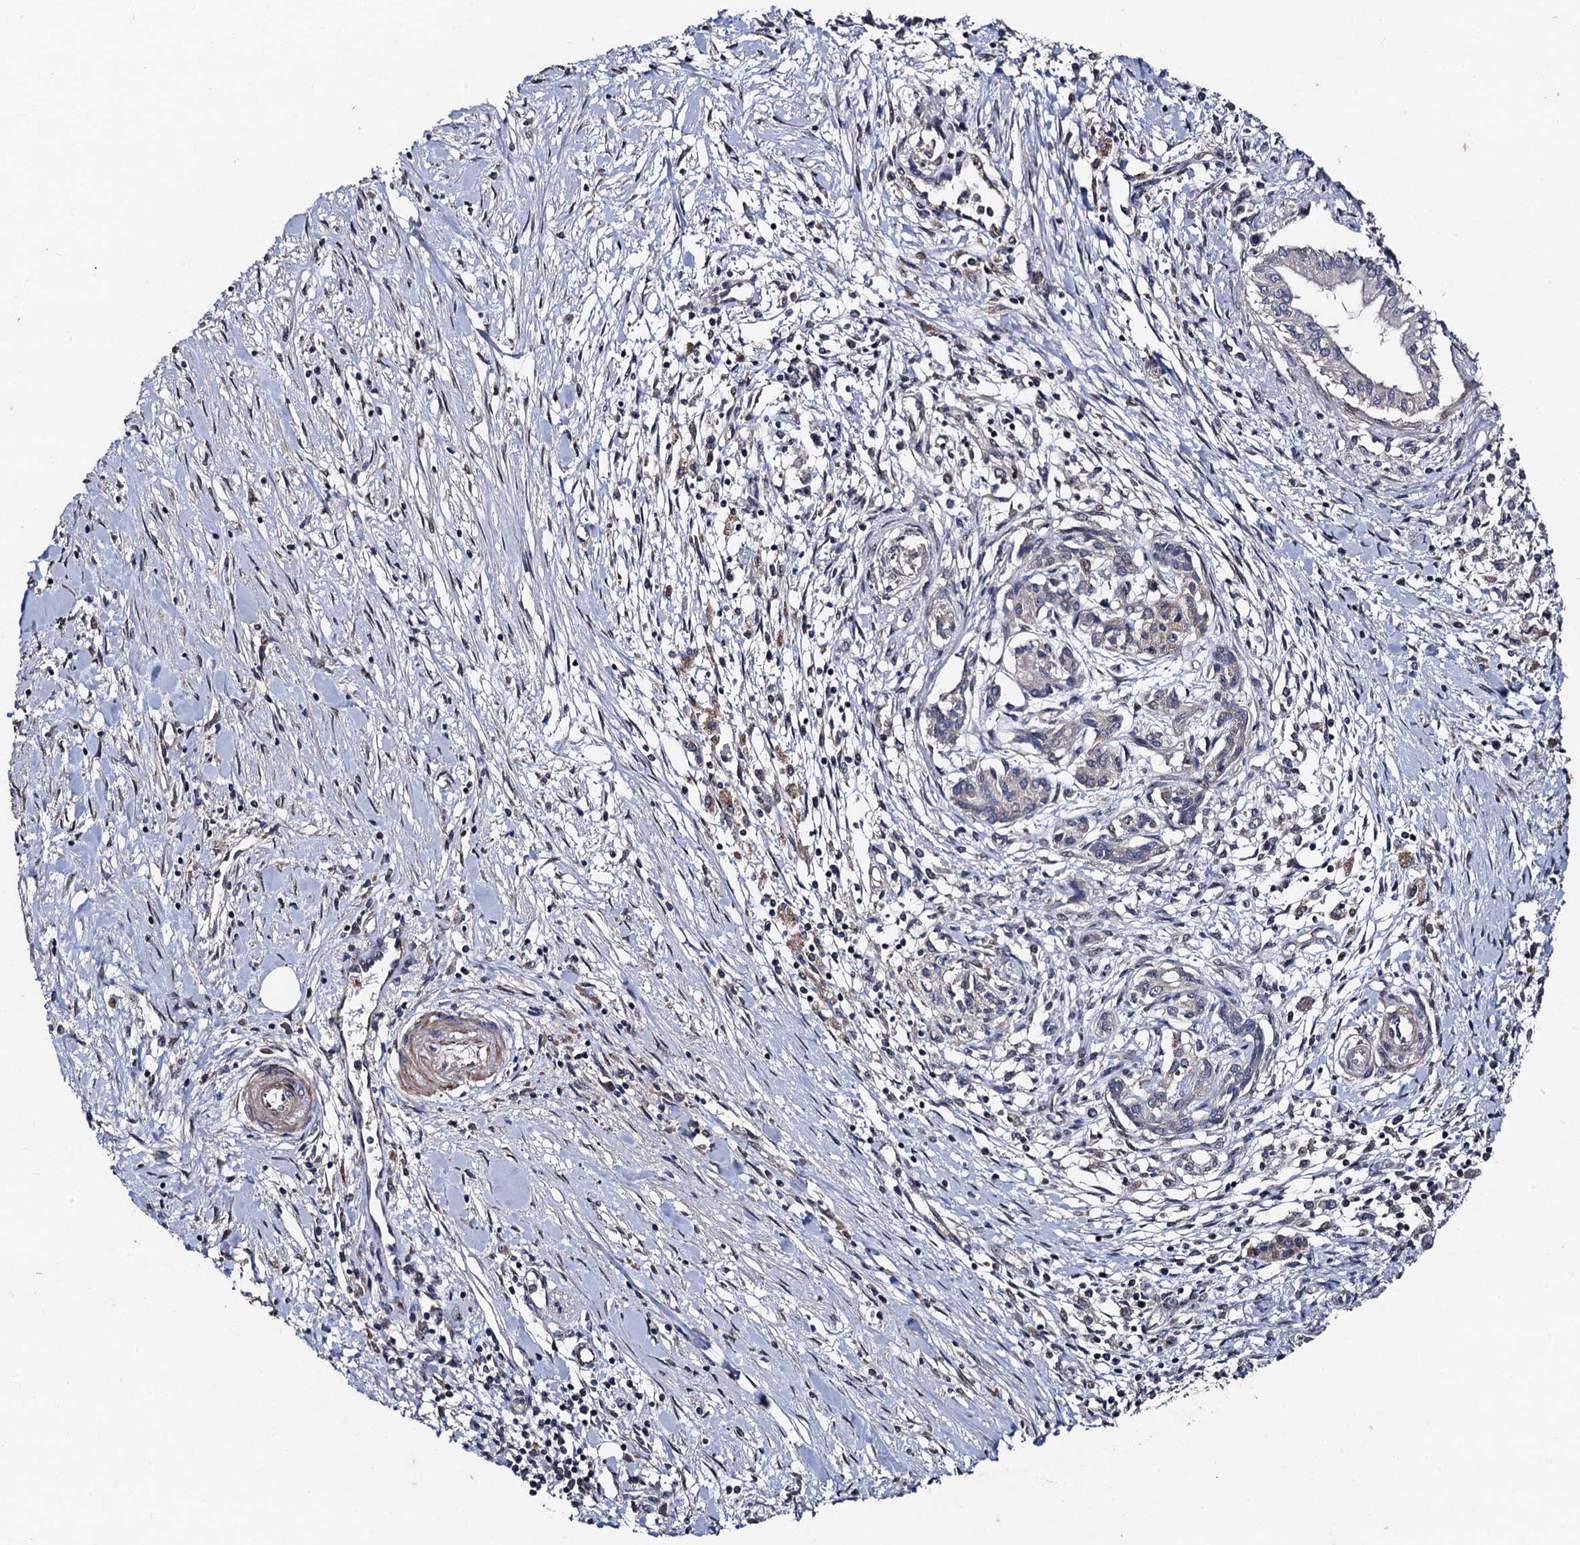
{"staining": {"intensity": "negative", "quantity": "none", "location": "none"}, "tissue": "pancreatic cancer", "cell_type": "Tumor cells", "image_type": "cancer", "snomed": [{"axis": "morphology", "description": "Adenocarcinoma, NOS"}, {"axis": "topography", "description": "Pancreas"}], "caption": "This is an IHC histopathology image of human pancreatic cancer (adenocarcinoma). There is no staining in tumor cells.", "gene": "PPTC7", "patient": {"sex": "female", "age": 50}}